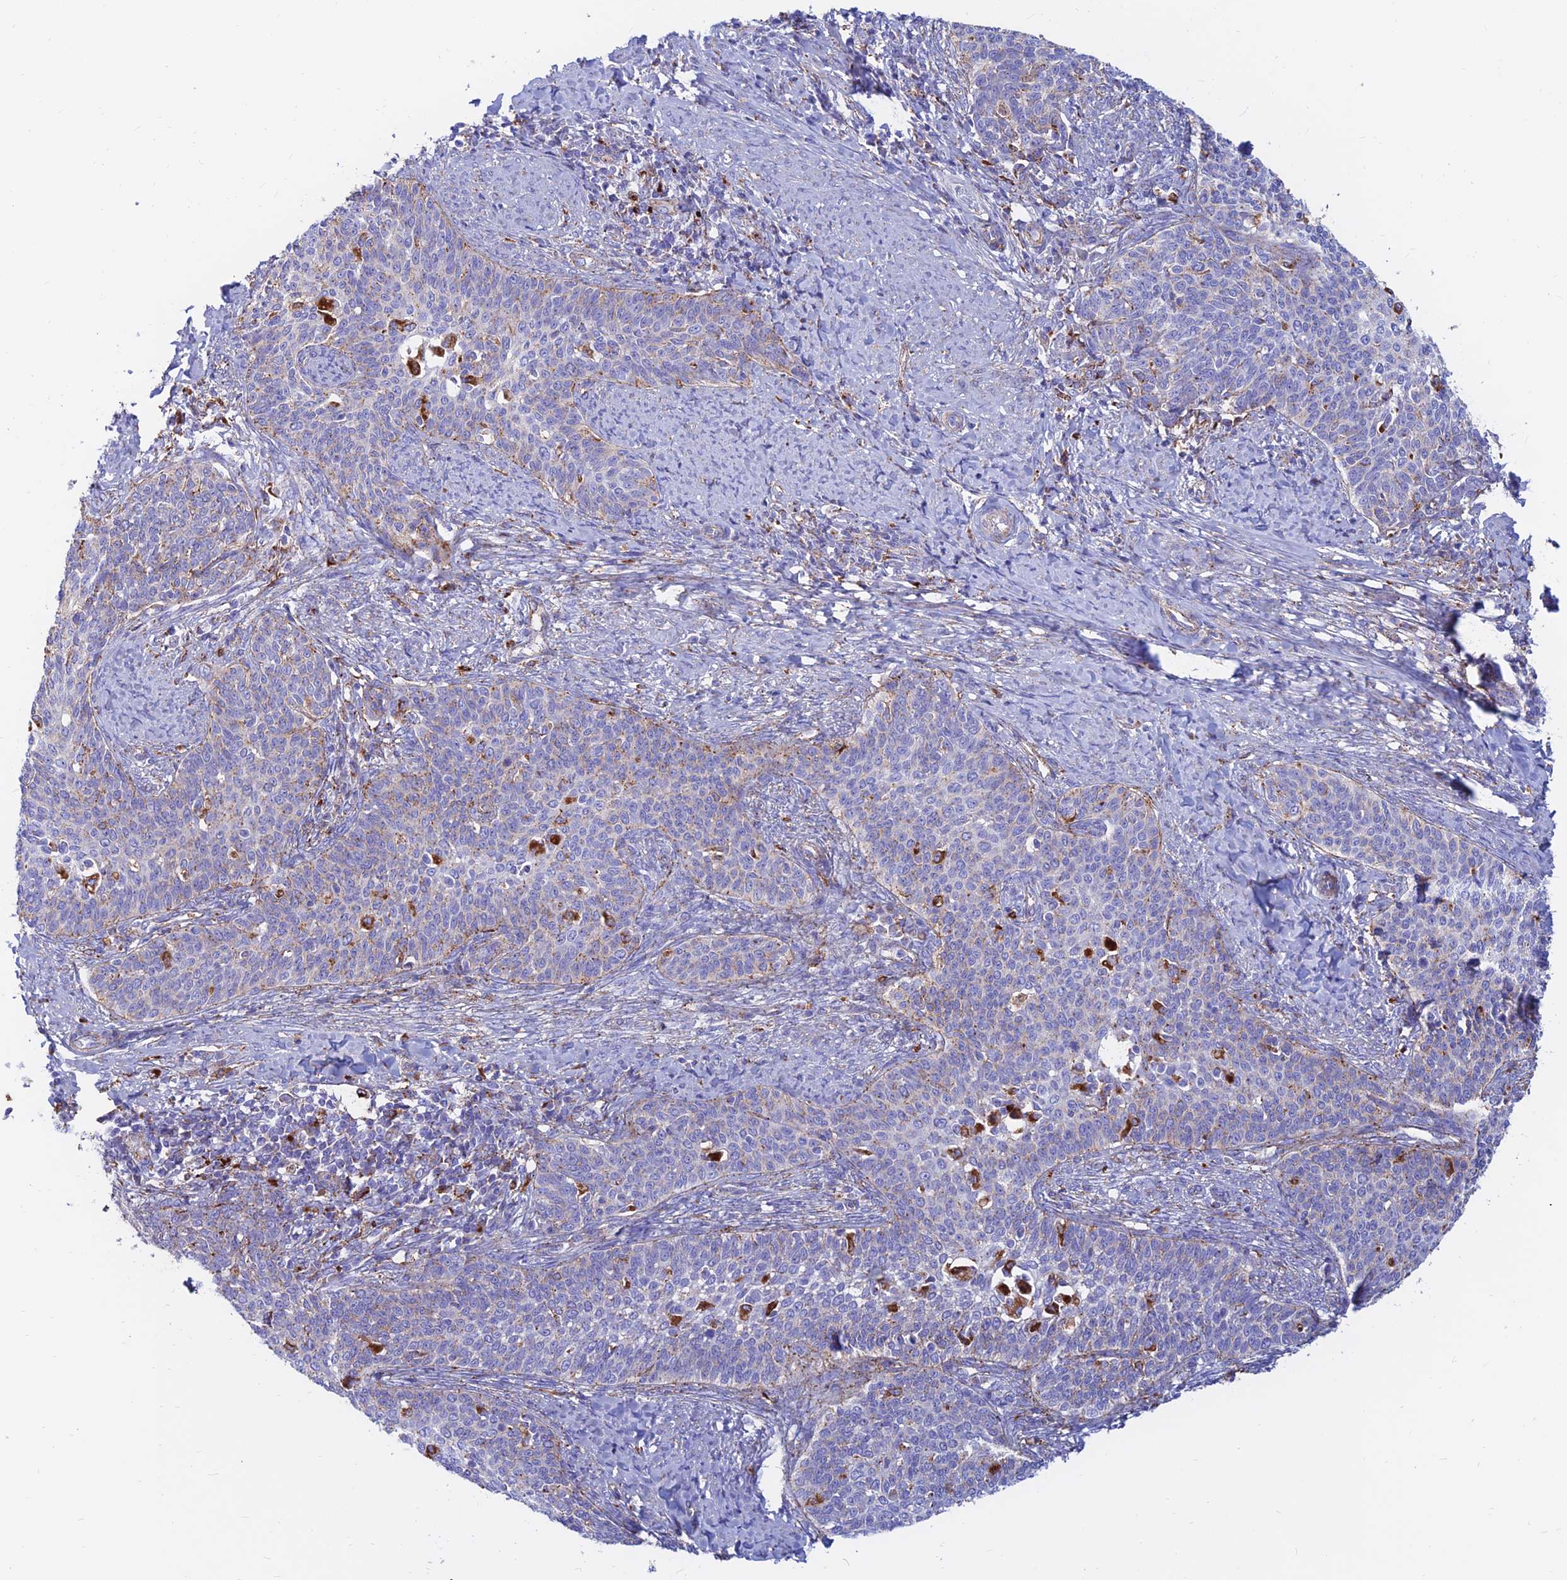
{"staining": {"intensity": "weak", "quantity": "<25%", "location": "cytoplasmic/membranous"}, "tissue": "cervical cancer", "cell_type": "Tumor cells", "image_type": "cancer", "snomed": [{"axis": "morphology", "description": "Squamous cell carcinoma, NOS"}, {"axis": "topography", "description": "Cervix"}], "caption": "Tumor cells show no significant expression in squamous cell carcinoma (cervical).", "gene": "SPNS1", "patient": {"sex": "female", "age": 39}}